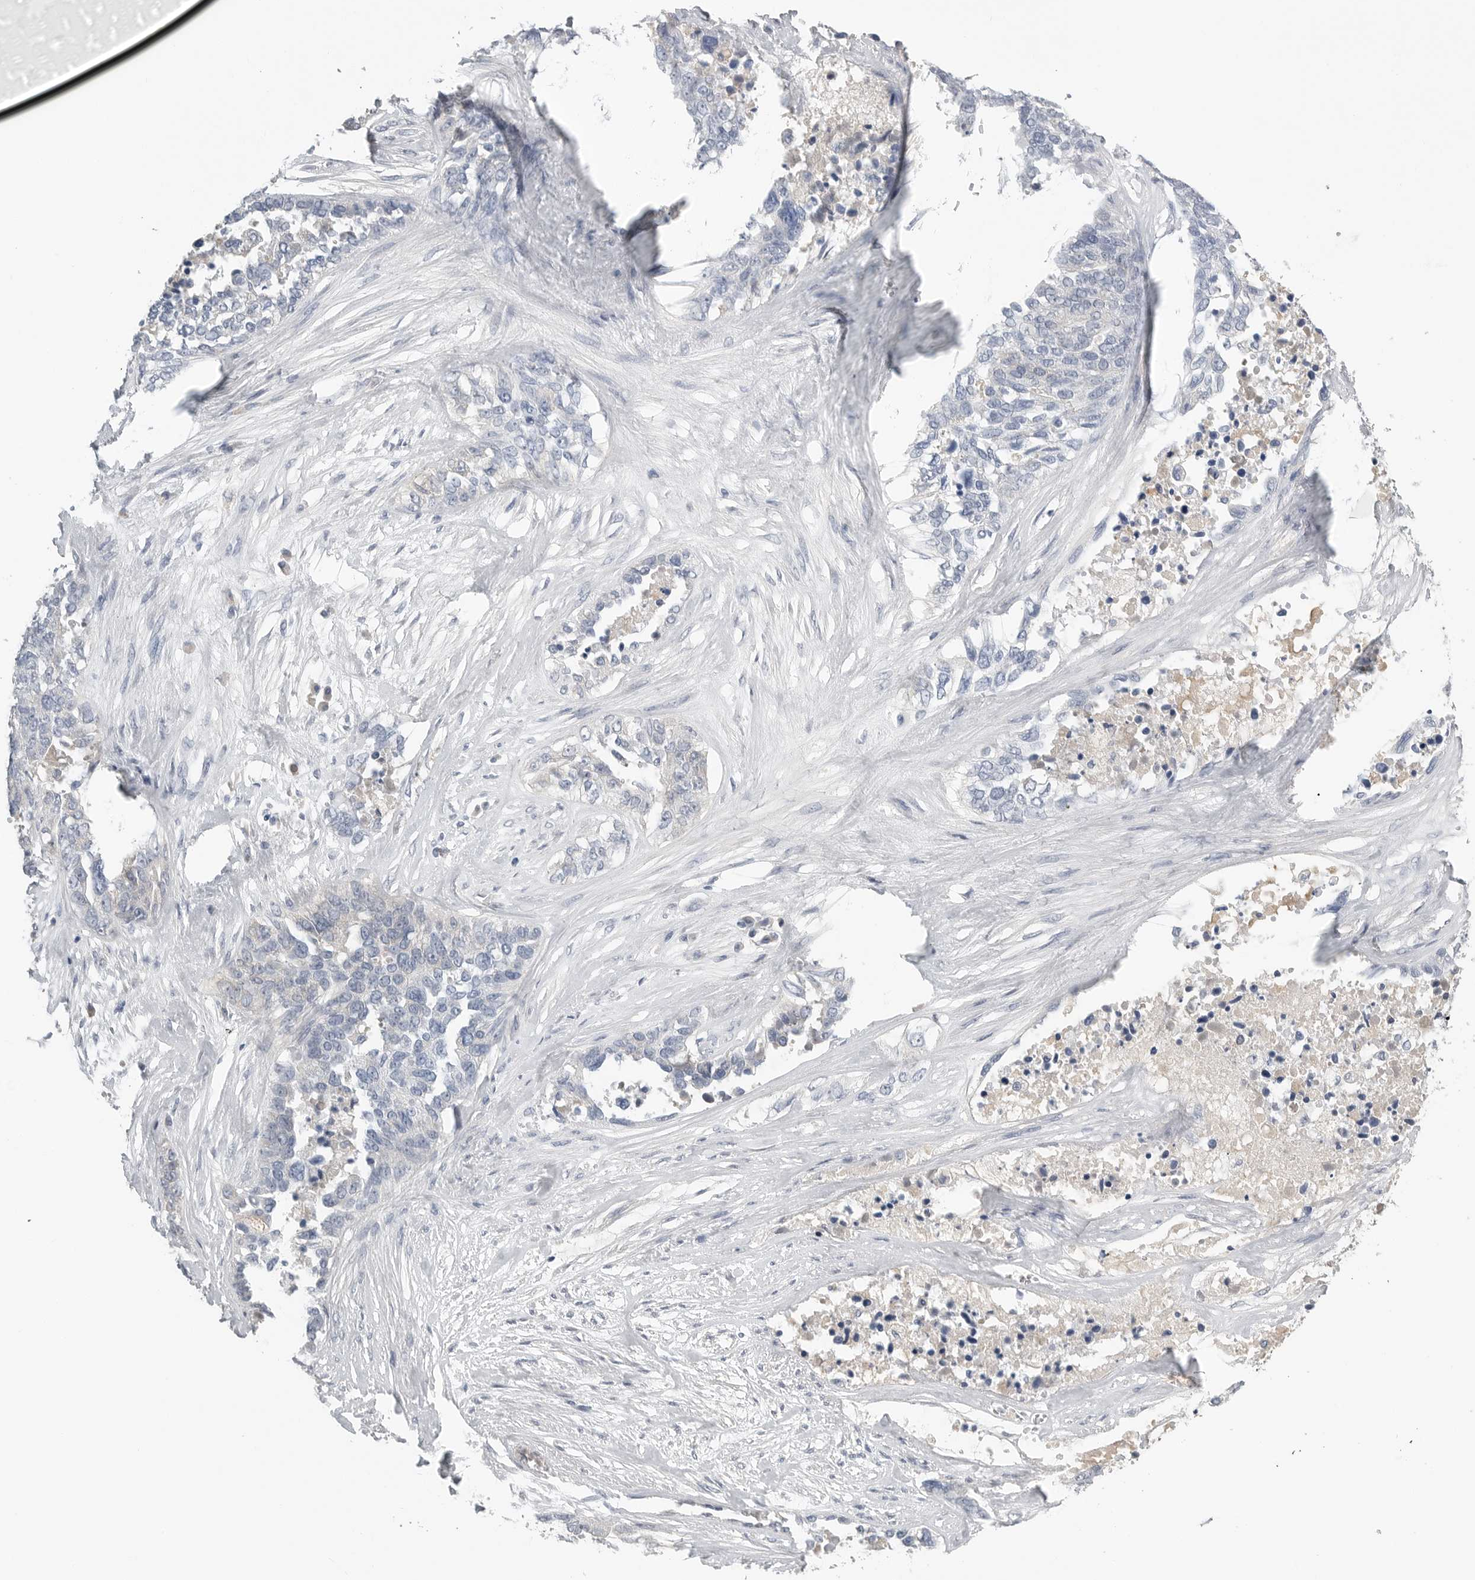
{"staining": {"intensity": "negative", "quantity": "none", "location": "none"}, "tissue": "ovarian cancer", "cell_type": "Tumor cells", "image_type": "cancer", "snomed": [{"axis": "morphology", "description": "Cystadenocarcinoma, serous, NOS"}, {"axis": "topography", "description": "Ovary"}], "caption": "Micrograph shows no significant protein positivity in tumor cells of ovarian serous cystadenocarcinoma.", "gene": "FABP6", "patient": {"sex": "female", "age": 44}}